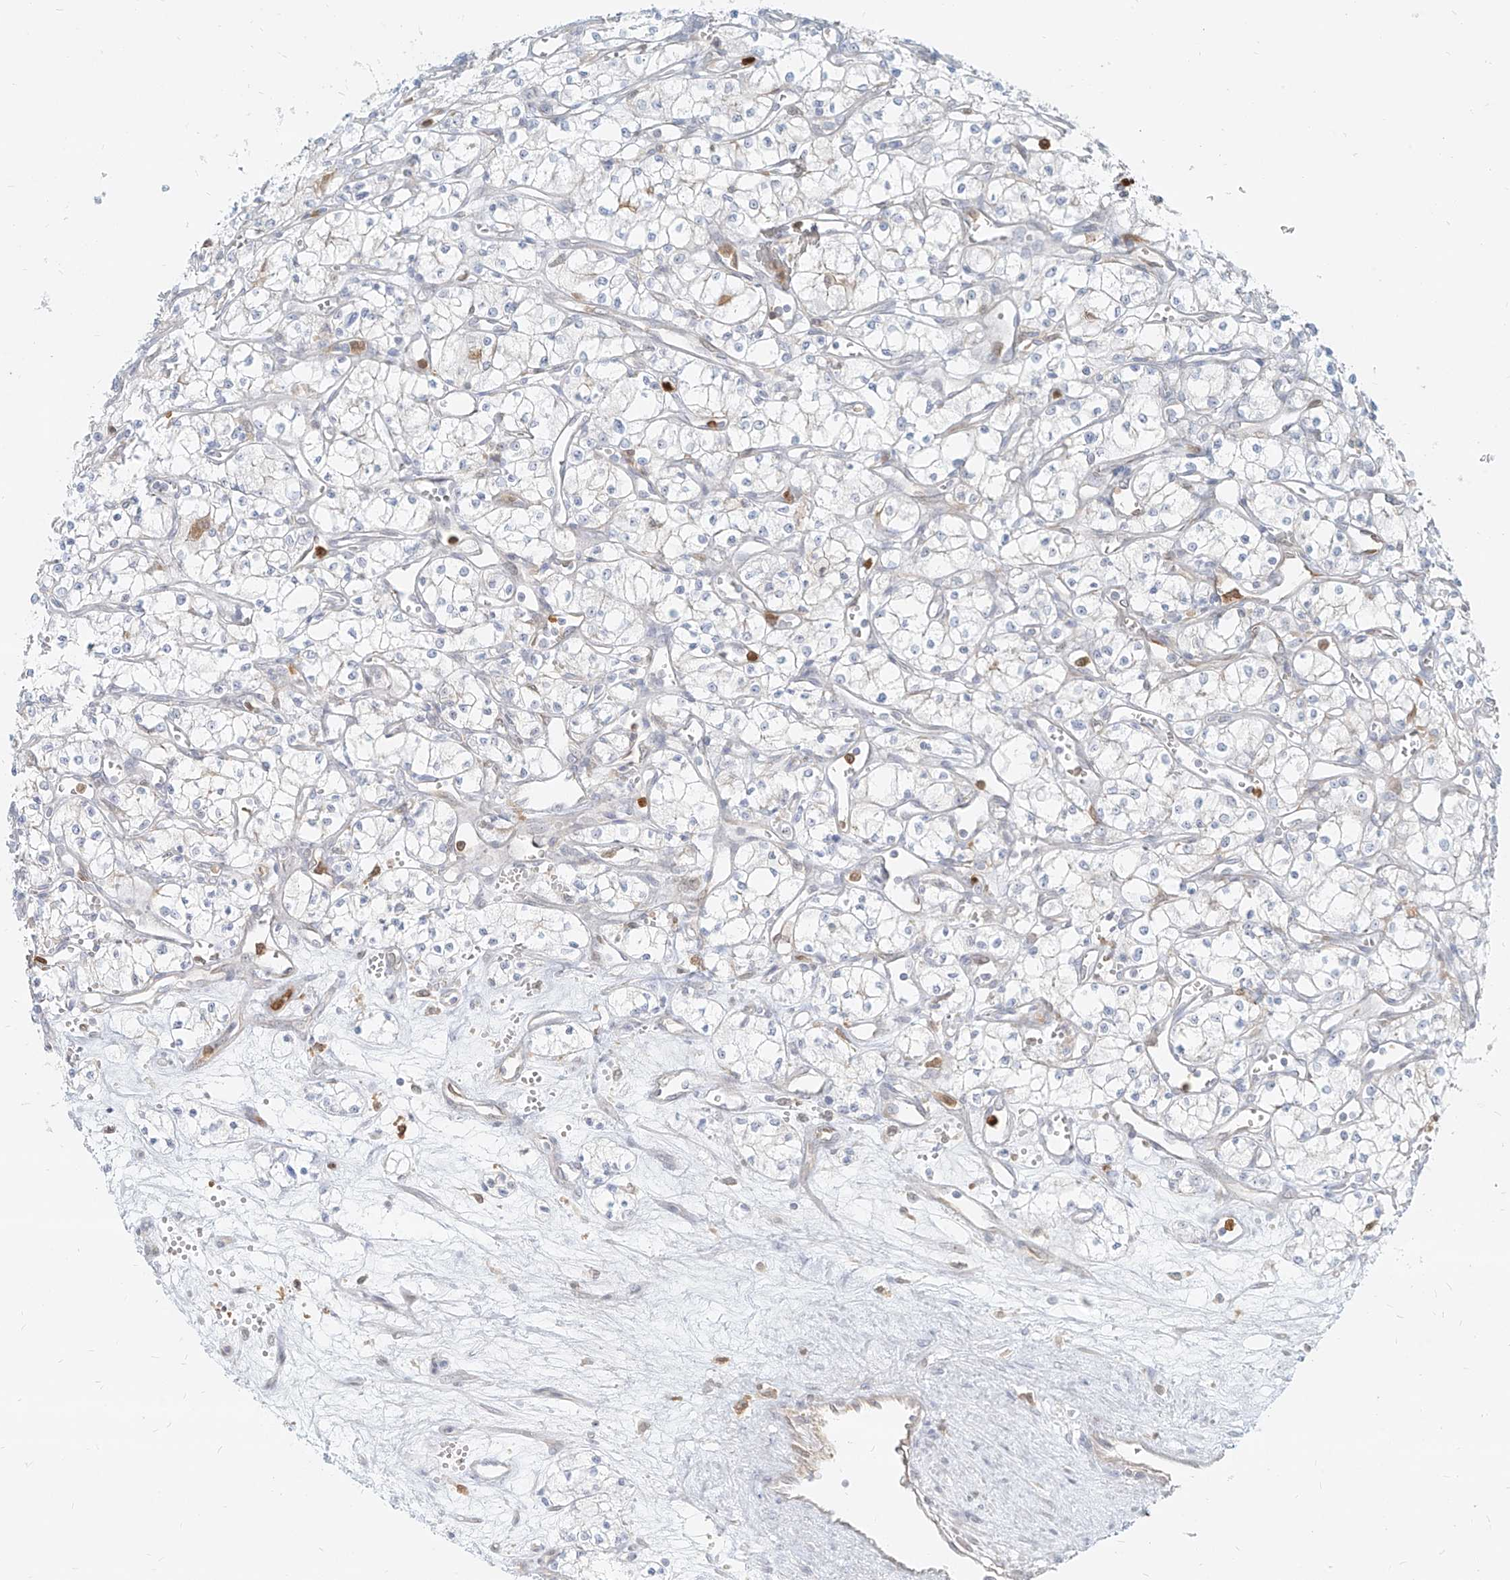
{"staining": {"intensity": "negative", "quantity": "none", "location": "none"}, "tissue": "renal cancer", "cell_type": "Tumor cells", "image_type": "cancer", "snomed": [{"axis": "morphology", "description": "Adenocarcinoma, NOS"}, {"axis": "topography", "description": "Kidney"}], "caption": "The immunohistochemistry micrograph has no significant expression in tumor cells of renal cancer (adenocarcinoma) tissue.", "gene": "PGD", "patient": {"sex": "male", "age": 59}}